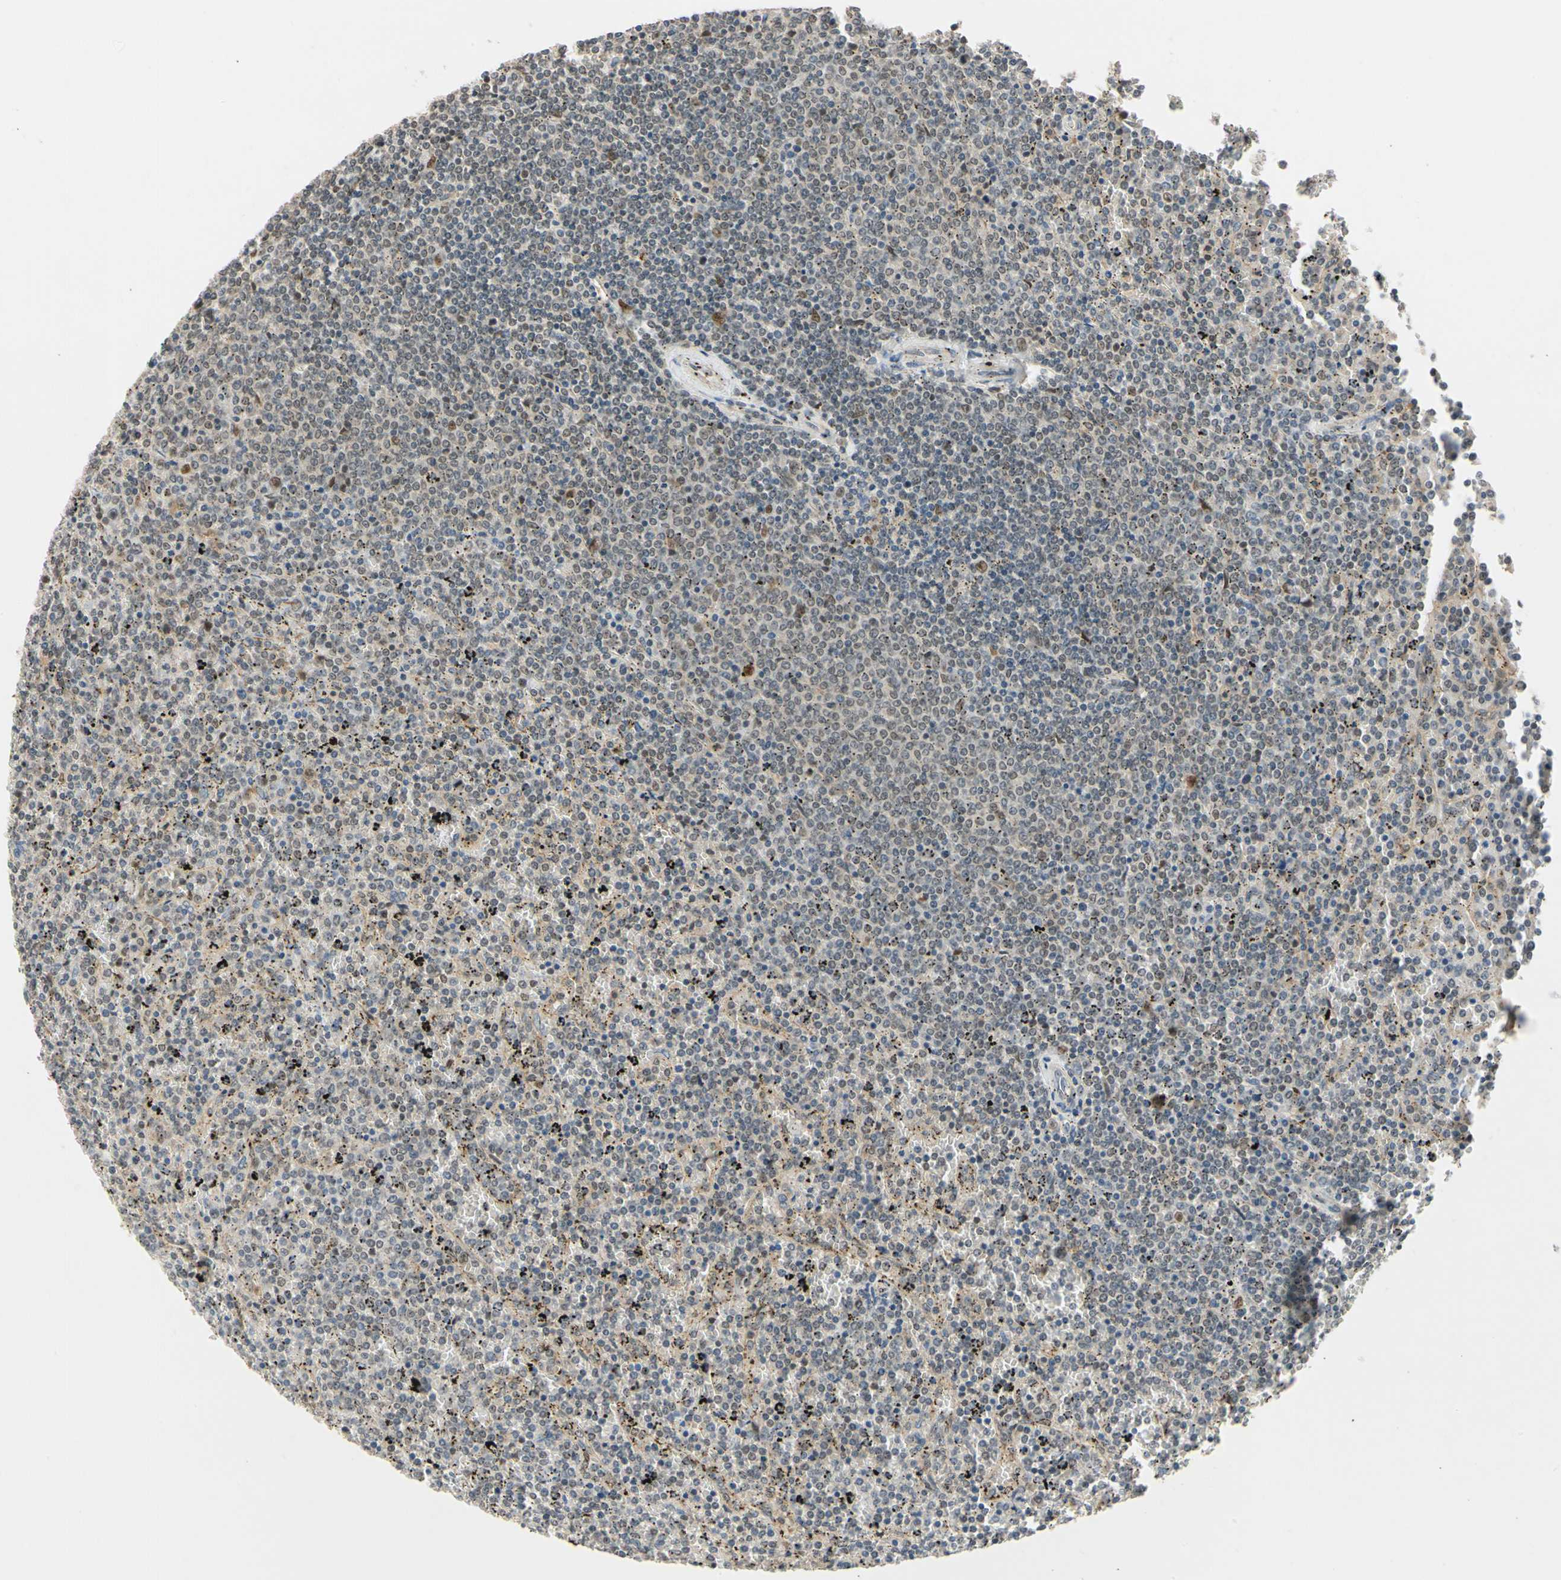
{"staining": {"intensity": "weak", "quantity": "<25%", "location": "nuclear"}, "tissue": "lymphoma", "cell_type": "Tumor cells", "image_type": "cancer", "snomed": [{"axis": "morphology", "description": "Malignant lymphoma, non-Hodgkin's type, Low grade"}, {"axis": "topography", "description": "Spleen"}], "caption": "The immunohistochemistry histopathology image has no significant positivity in tumor cells of low-grade malignant lymphoma, non-Hodgkin's type tissue.", "gene": "RIOX2", "patient": {"sex": "female", "age": 77}}